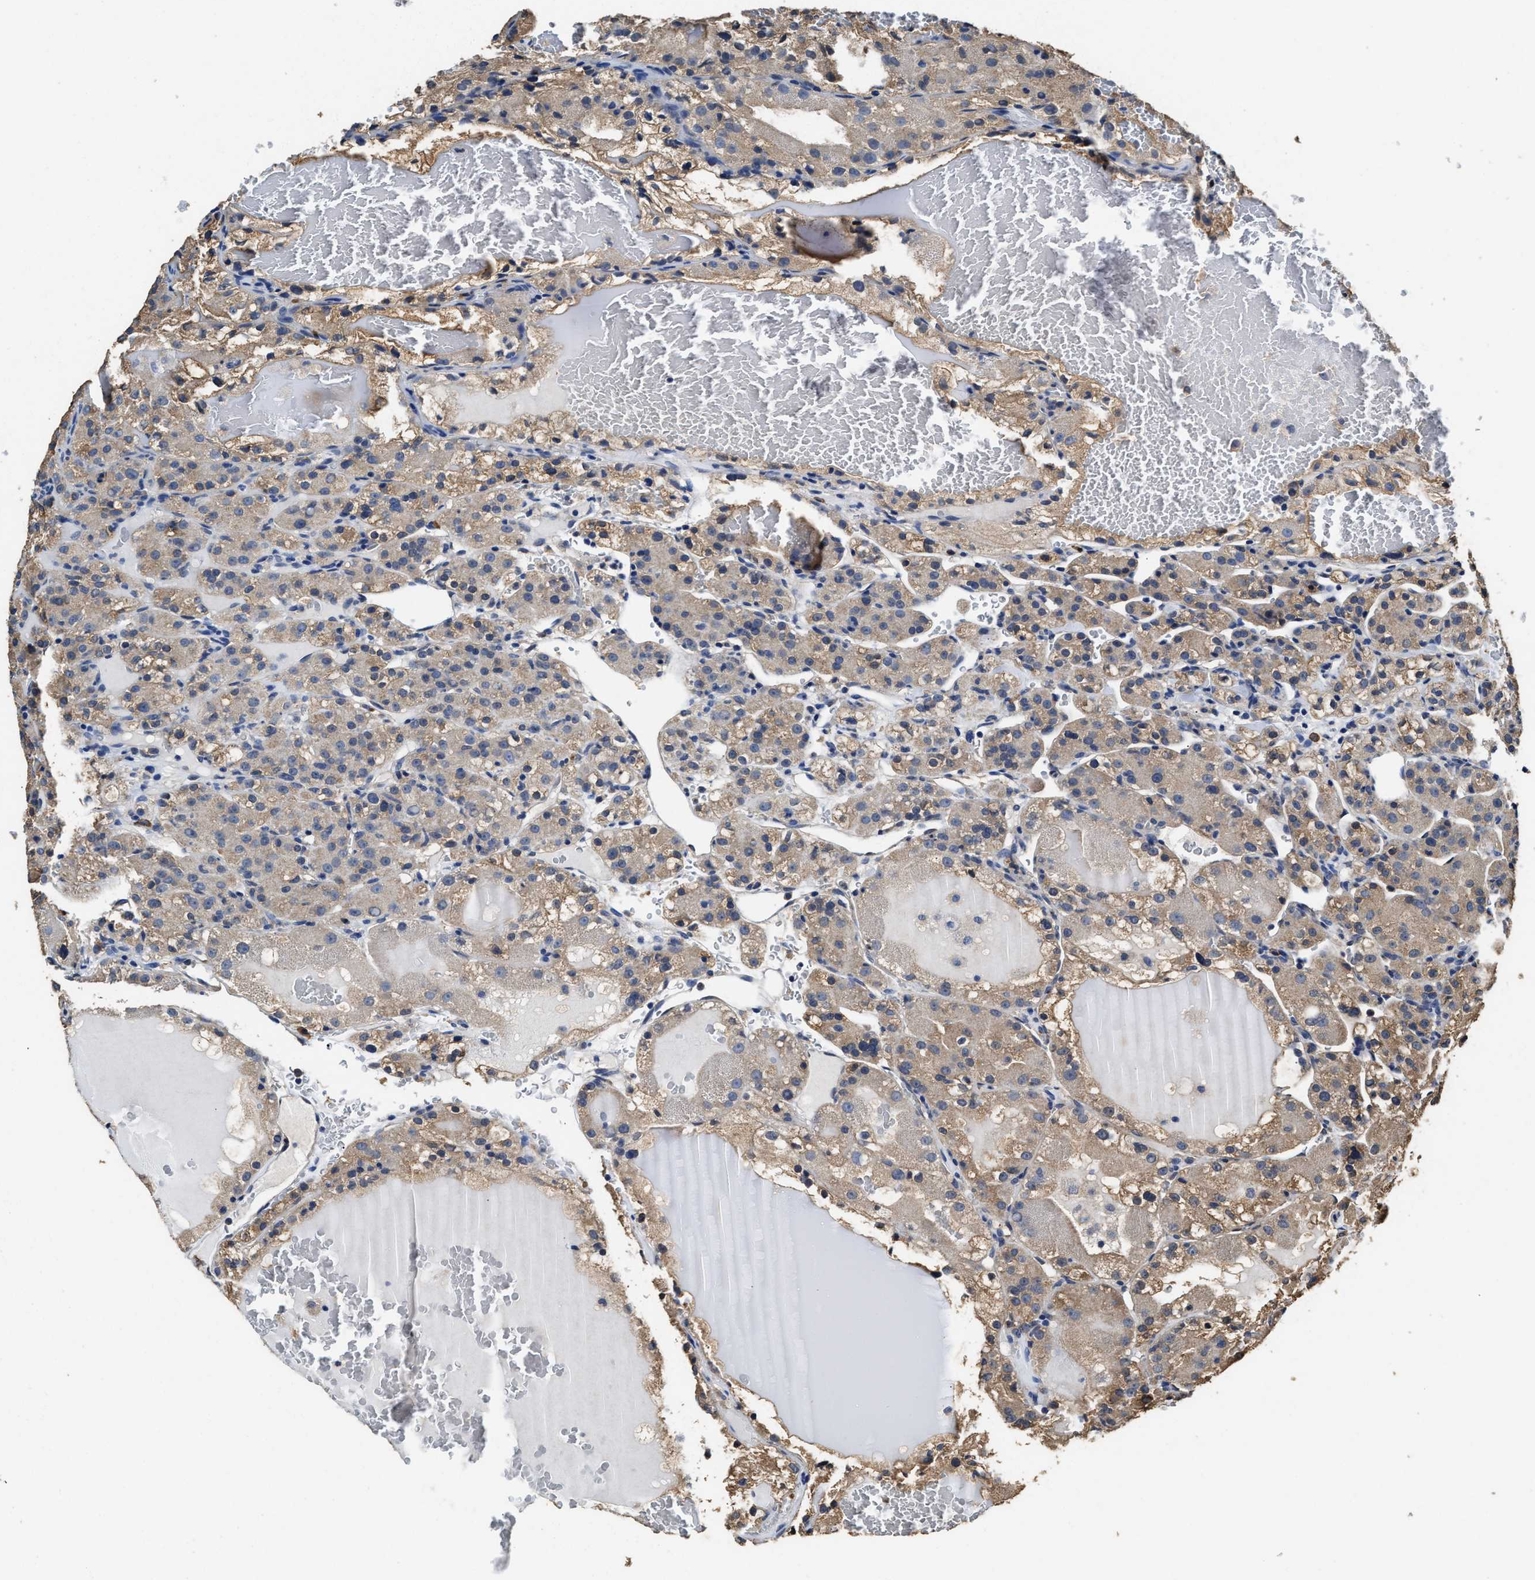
{"staining": {"intensity": "weak", "quantity": ">75%", "location": "cytoplasmic/membranous"}, "tissue": "renal cancer", "cell_type": "Tumor cells", "image_type": "cancer", "snomed": [{"axis": "morphology", "description": "Normal tissue, NOS"}, {"axis": "morphology", "description": "Adenocarcinoma, NOS"}, {"axis": "topography", "description": "Kidney"}], "caption": "Protein staining by immunohistochemistry (IHC) exhibits weak cytoplasmic/membranous staining in about >75% of tumor cells in renal cancer.", "gene": "YWHAE", "patient": {"sex": "male", "age": 61}}